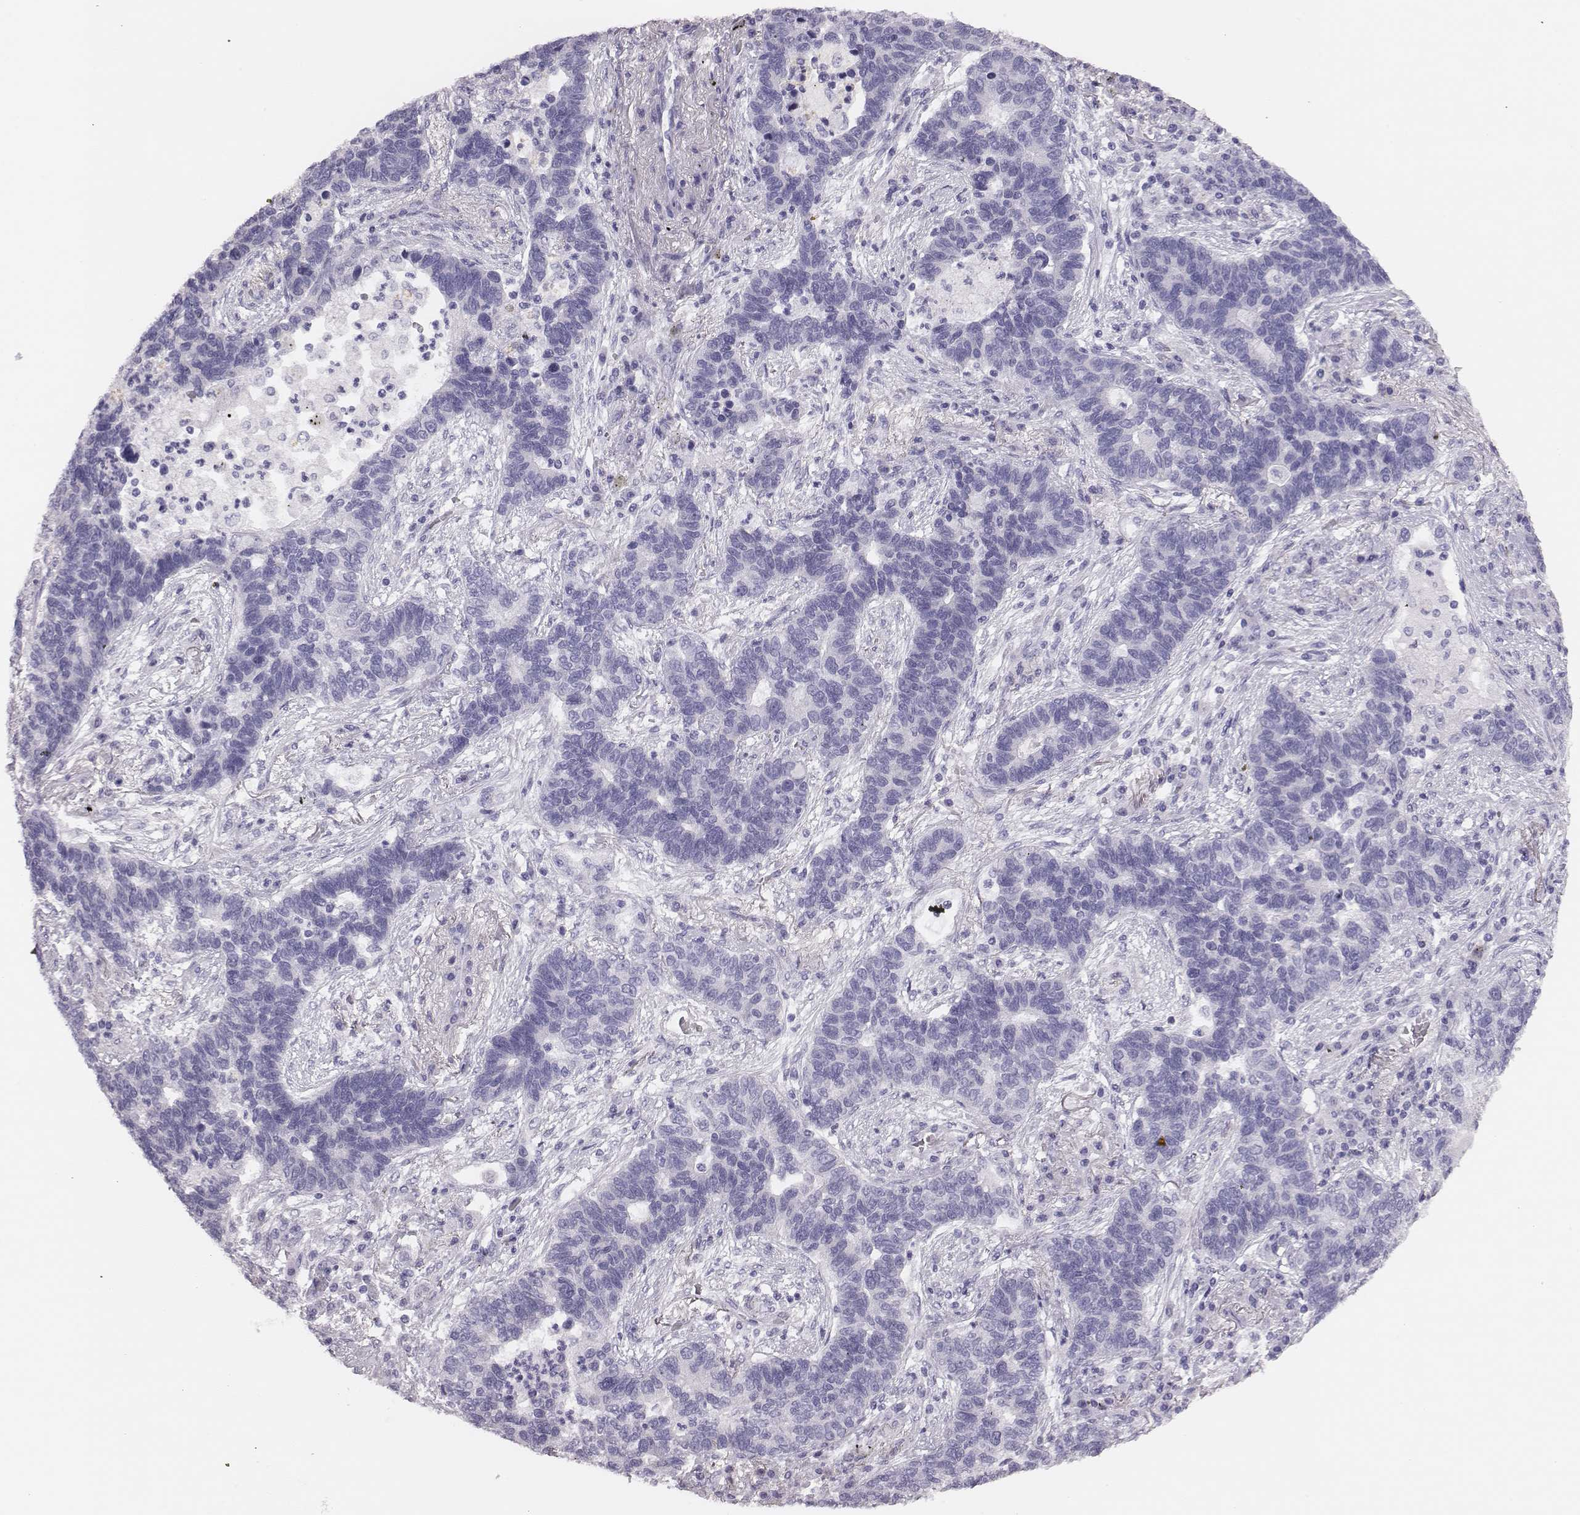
{"staining": {"intensity": "negative", "quantity": "none", "location": "none"}, "tissue": "lung cancer", "cell_type": "Tumor cells", "image_type": "cancer", "snomed": [{"axis": "morphology", "description": "Adenocarcinoma, NOS"}, {"axis": "topography", "description": "Lung"}], "caption": "This is a photomicrograph of IHC staining of lung adenocarcinoma, which shows no positivity in tumor cells. The staining is performed using DAB brown chromogen with nuclei counter-stained in using hematoxylin.", "gene": "H1-6", "patient": {"sex": "female", "age": 57}}